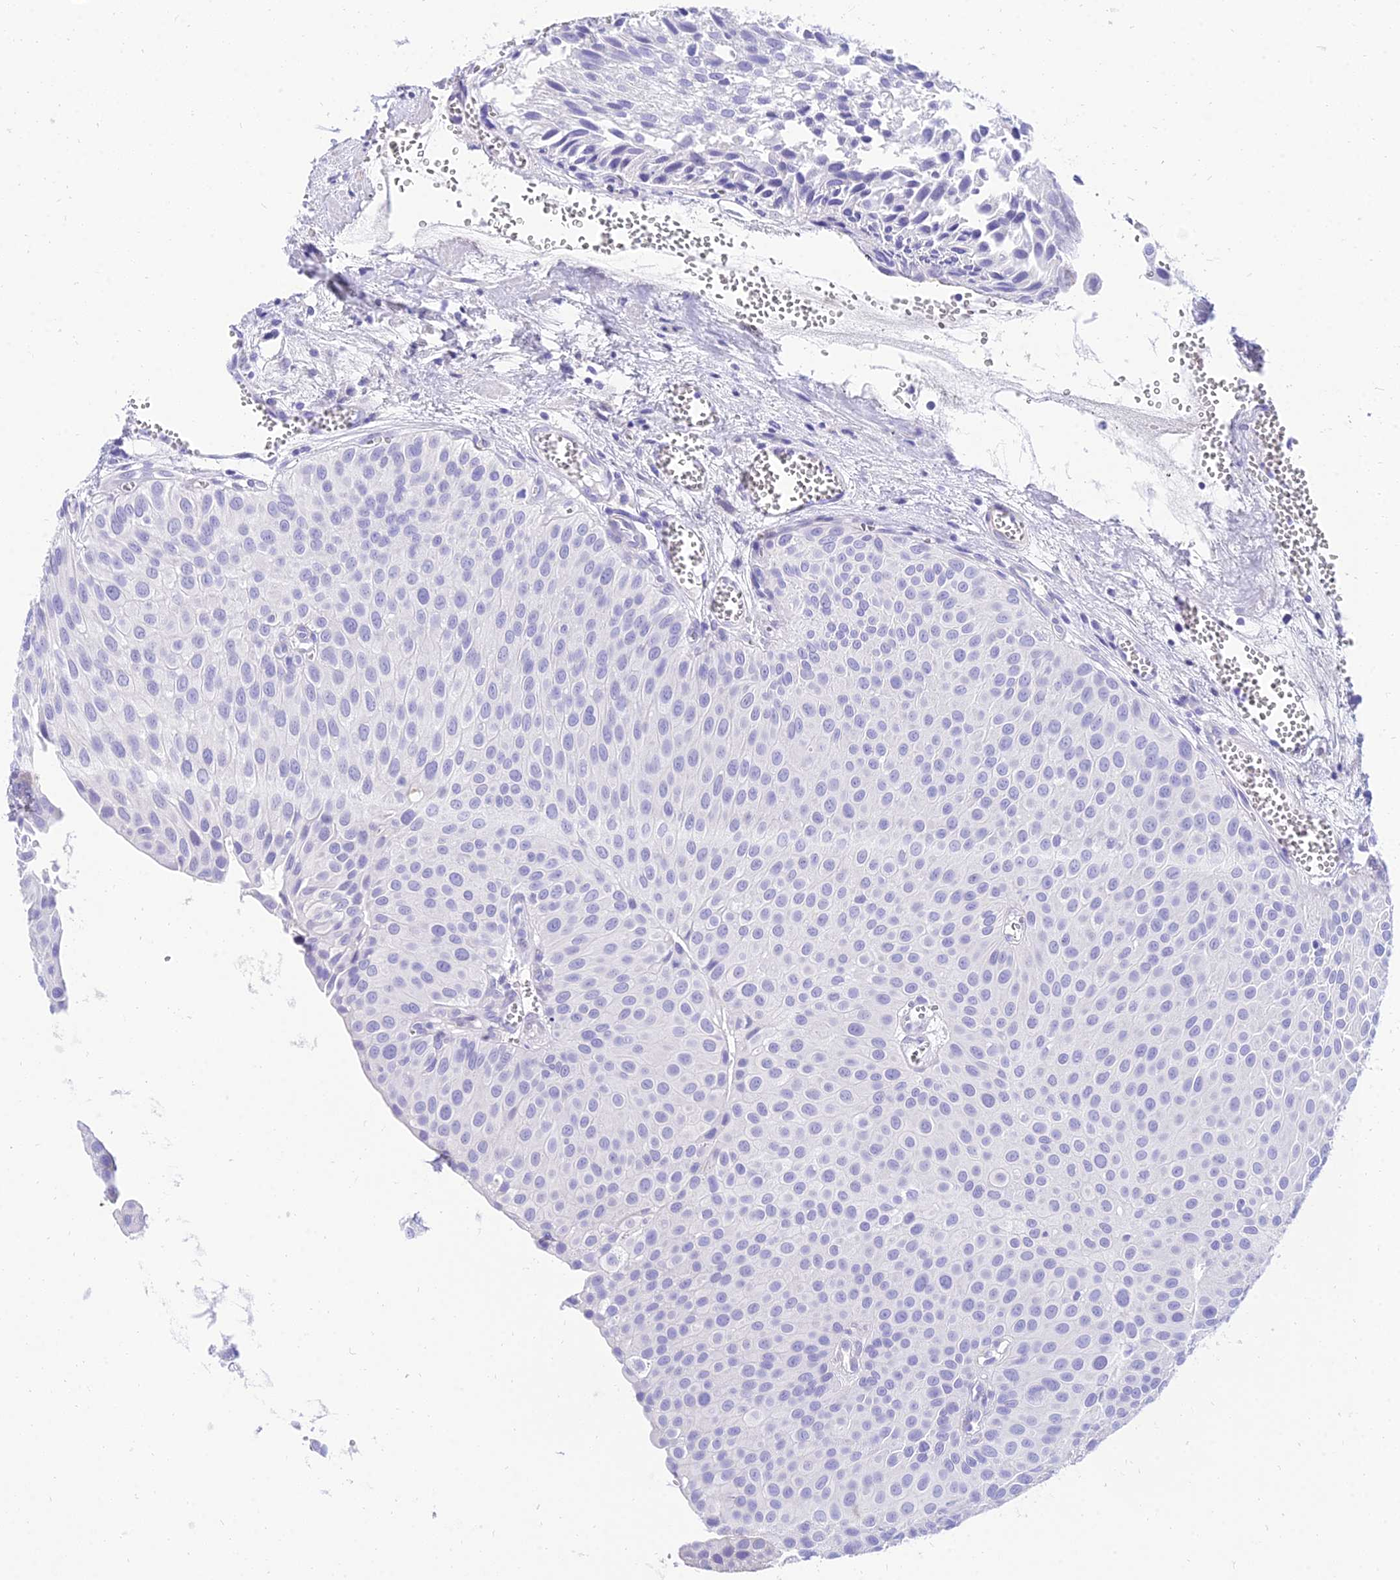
{"staining": {"intensity": "negative", "quantity": "none", "location": "none"}, "tissue": "urothelial cancer", "cell_type": "Tumor cells", "image_type": "cancer", "snomed": [{"axis": "morphology", "description": "Urothelial carcinoma, Low grade"}, {"axis": "topography", "description": "Urinary bladder"}], "caption": "The photomicrograph demonstrates no staining of tumor cells in urothelial carcinoma (low-grade).", "gene": "TAC3", "patient": {"sex": "male", "age": 88}}